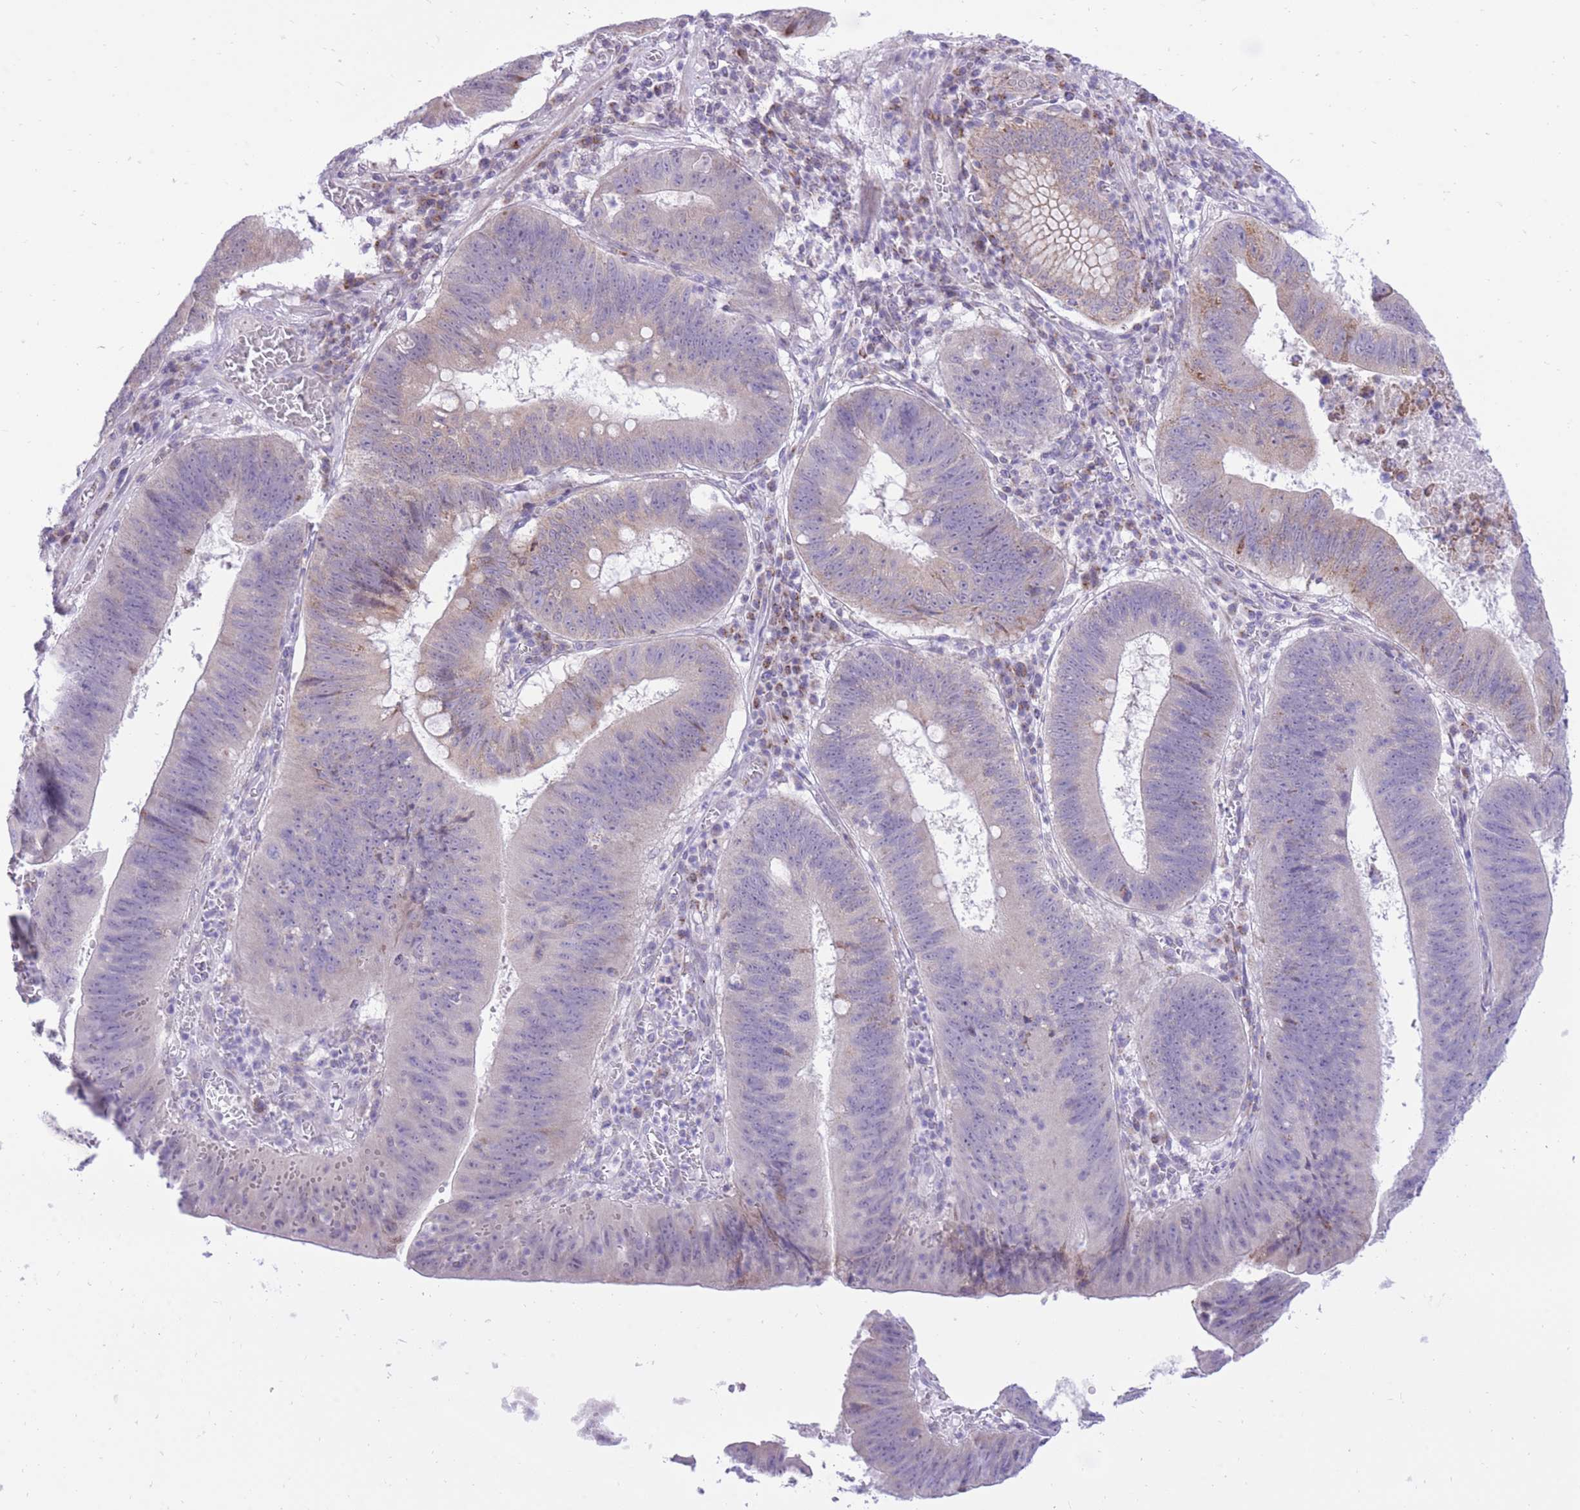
{"staining": {"intensity": "weak", "quantity": "<25%", "location": "cytoplasmic/membranous"}, "tissue": "stomach cancer", "cell_type": "Tumor cells", "image_type": "cancer", "snomed": [{"axis": "morphology", "description": "Adenocarcinoma, NOS"}, {"axis": "topography", "description": "Stomach"}], "caption": "Protein analysis of adenocarcinoma (stomach) displays no significant expression in tumor cells.", "gene": "DENND2D", "patient": {"sex": "male", "age": 59}}